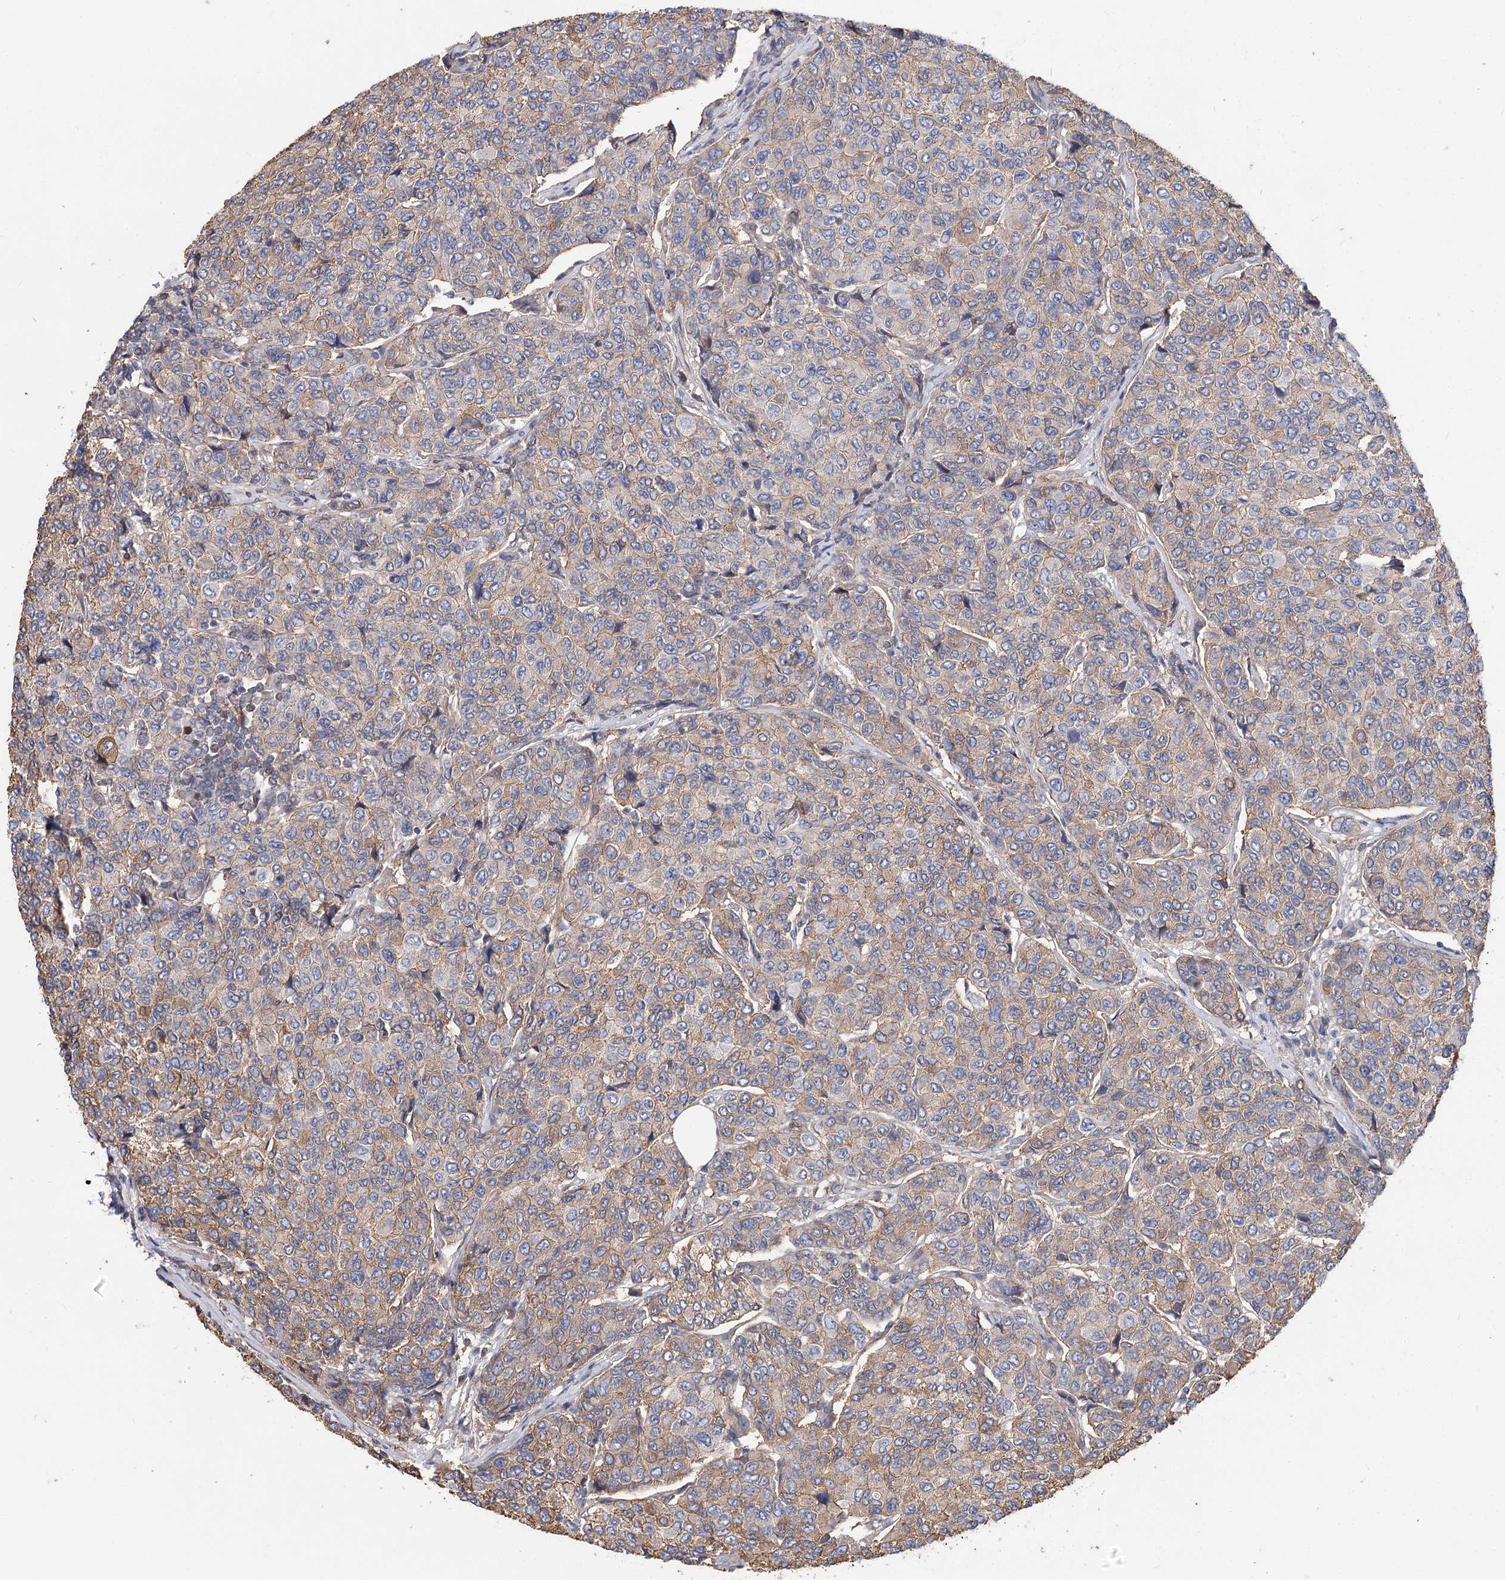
{"staining": {"intensity": "weak", "quantity": "25%-75%", "location": "cytoplasmic/membranous"}, "tissue": "breast cancer", "cell_type": "Tumor cells", "image_type": "cancer", "snomed": [{"axis": "morphology", "description": "Duct carcinoma"}, {"axis": "topography", "description": "Breast"}], "caption": "The photomicrograph shows a brown stain indicating the presence of a protein in the cytoplasmic/membranous of tumor cells in breast infiltrating ductal carcinoma.", "gene": "TMEM218", "patient": {"sex": "female", "age": 55}}